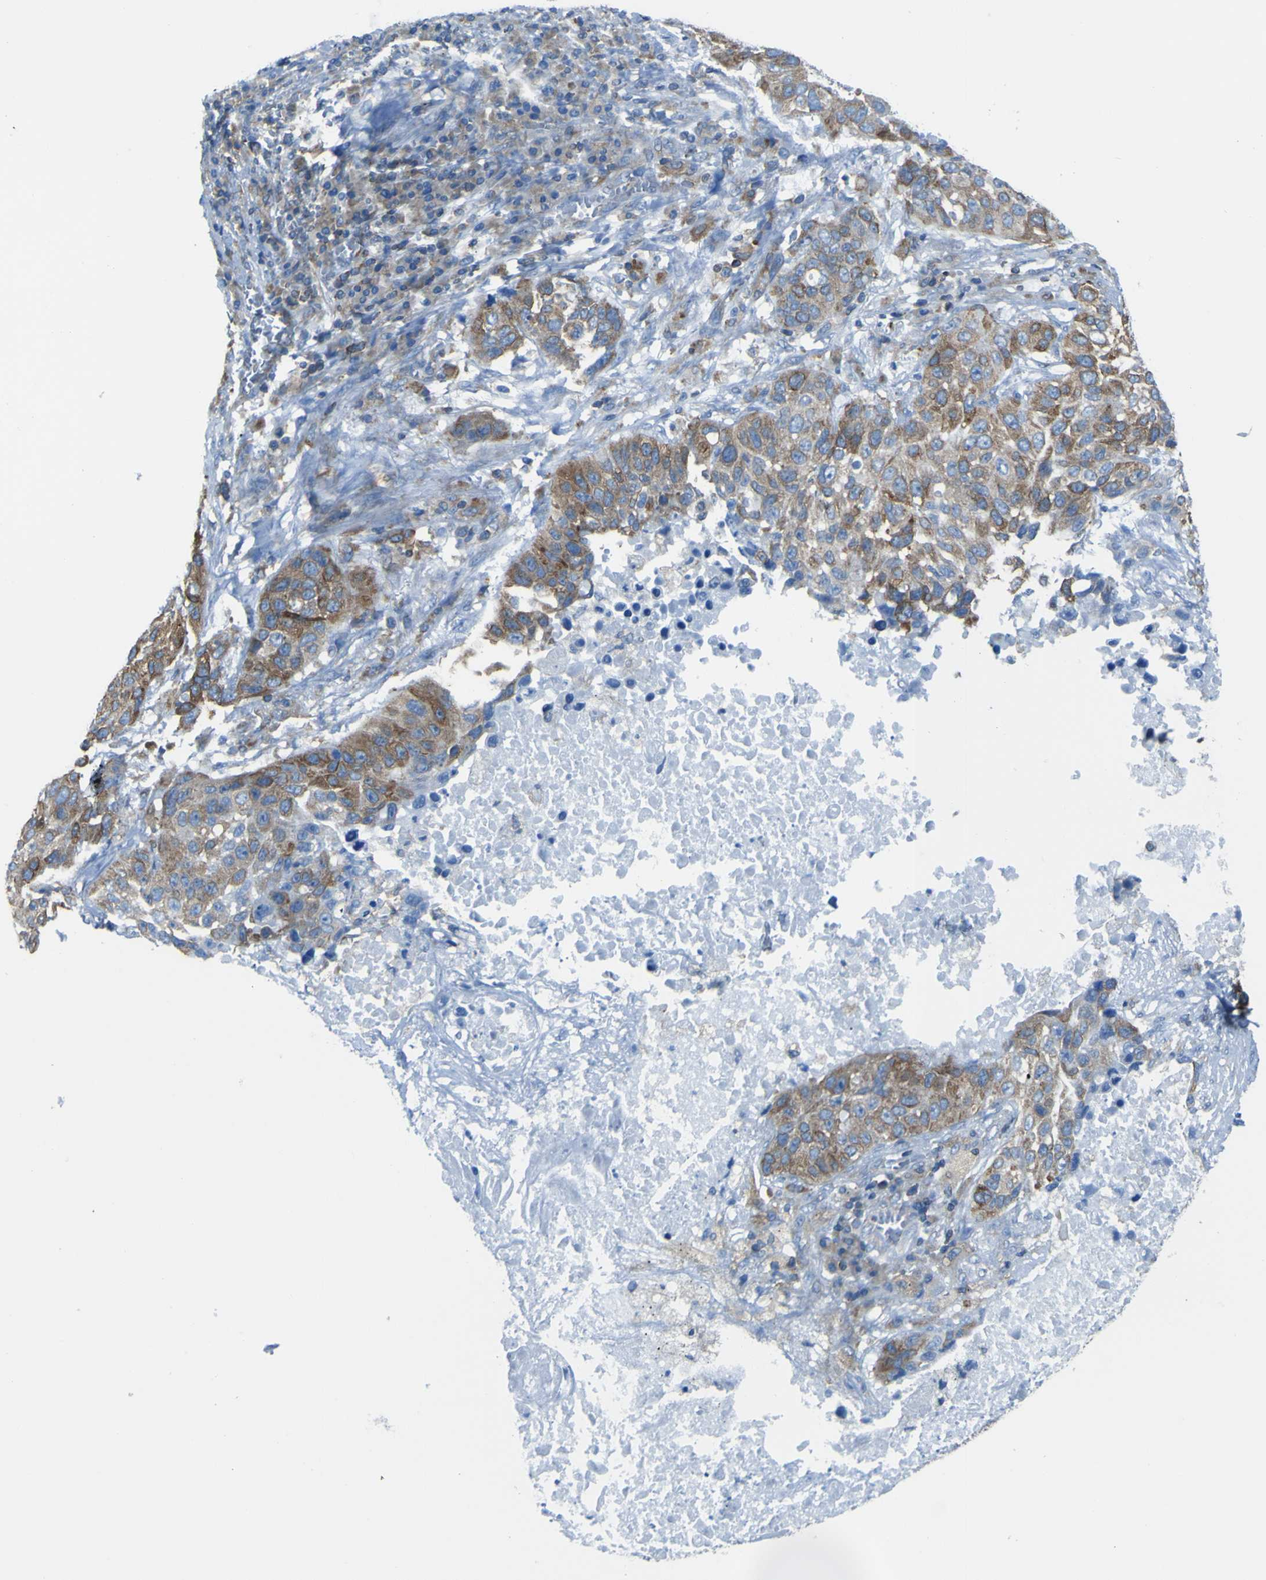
{"staining": {"intensity": "moderate", "quantity": ">75%", "location": "cytoplasmic/membranous"}, "tissue": "lung cancer", "cell_type": "Tumor cells", "image_type": "cancer", "snomed": [{"axis": "morphology", "description": "Squamous cell carcinoma, NOS"}, {"axis": "topography", "description": "Lung"}], "caption": "Lung squamous cell carcinoma stained with a brown dye displays moderate cytoplasmic/membranous positive staining in approximately >75% of tumor cells.", "gene": "STIM1", "patient": {"sex": "male", "age": 57}}